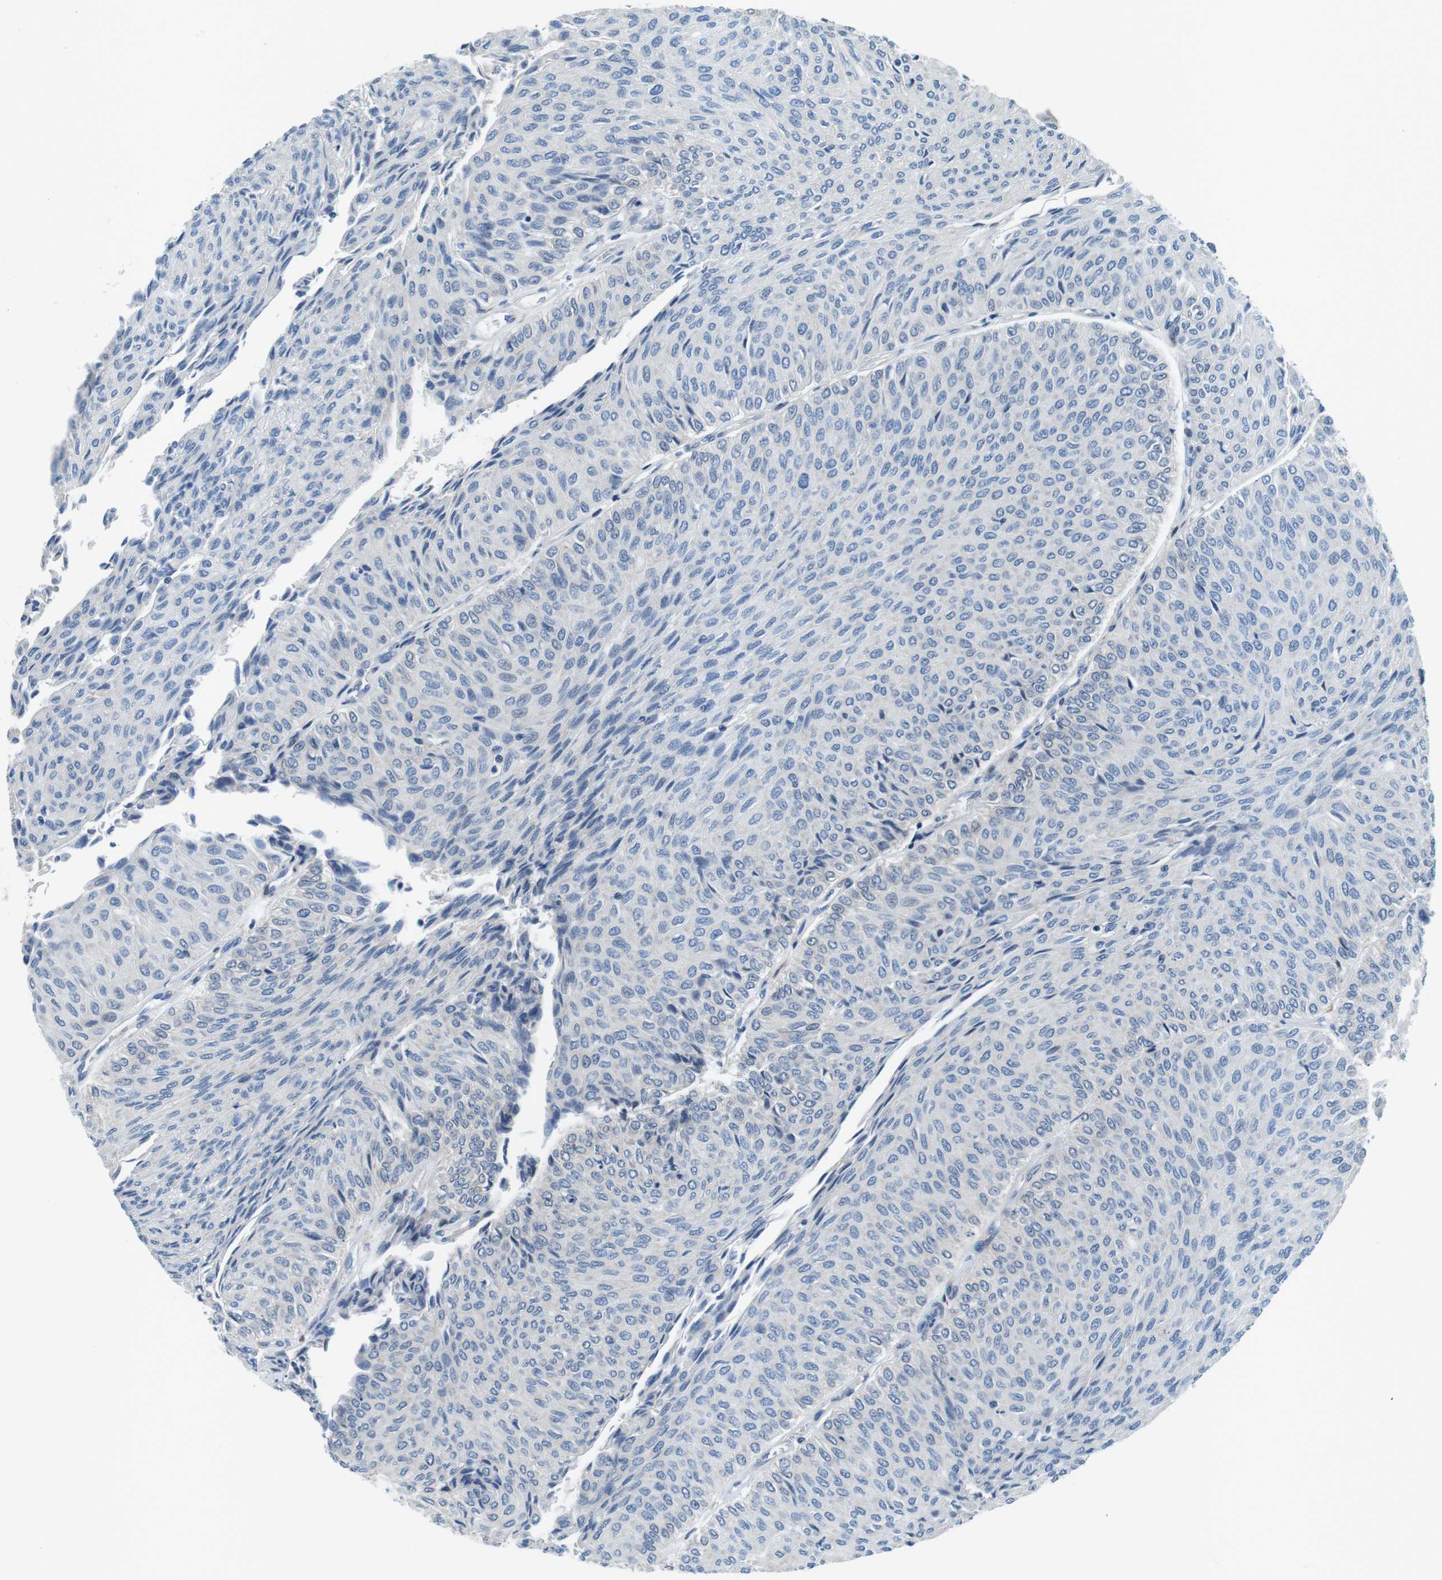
{"staining": {"intensity": "negative", "quantity": "none", "location": "none"}, "tissue": "urothelial cancer", "cell_type": "Tumor cells", "image_type": "cancer", "snomed": [{"axis": "morphology", "description": "Urothelial carcinoma, Low grade"}, {"axis": "topography", "description": "Urinary bladder"}], "caption": "High power microscopy photomicrograph of an immunohistochemistry image of urothelial cancer, revealing no significant expression in tumor cells.", "gene": "PHLDA1", "patient": {"sex": "male", "age": 78}}